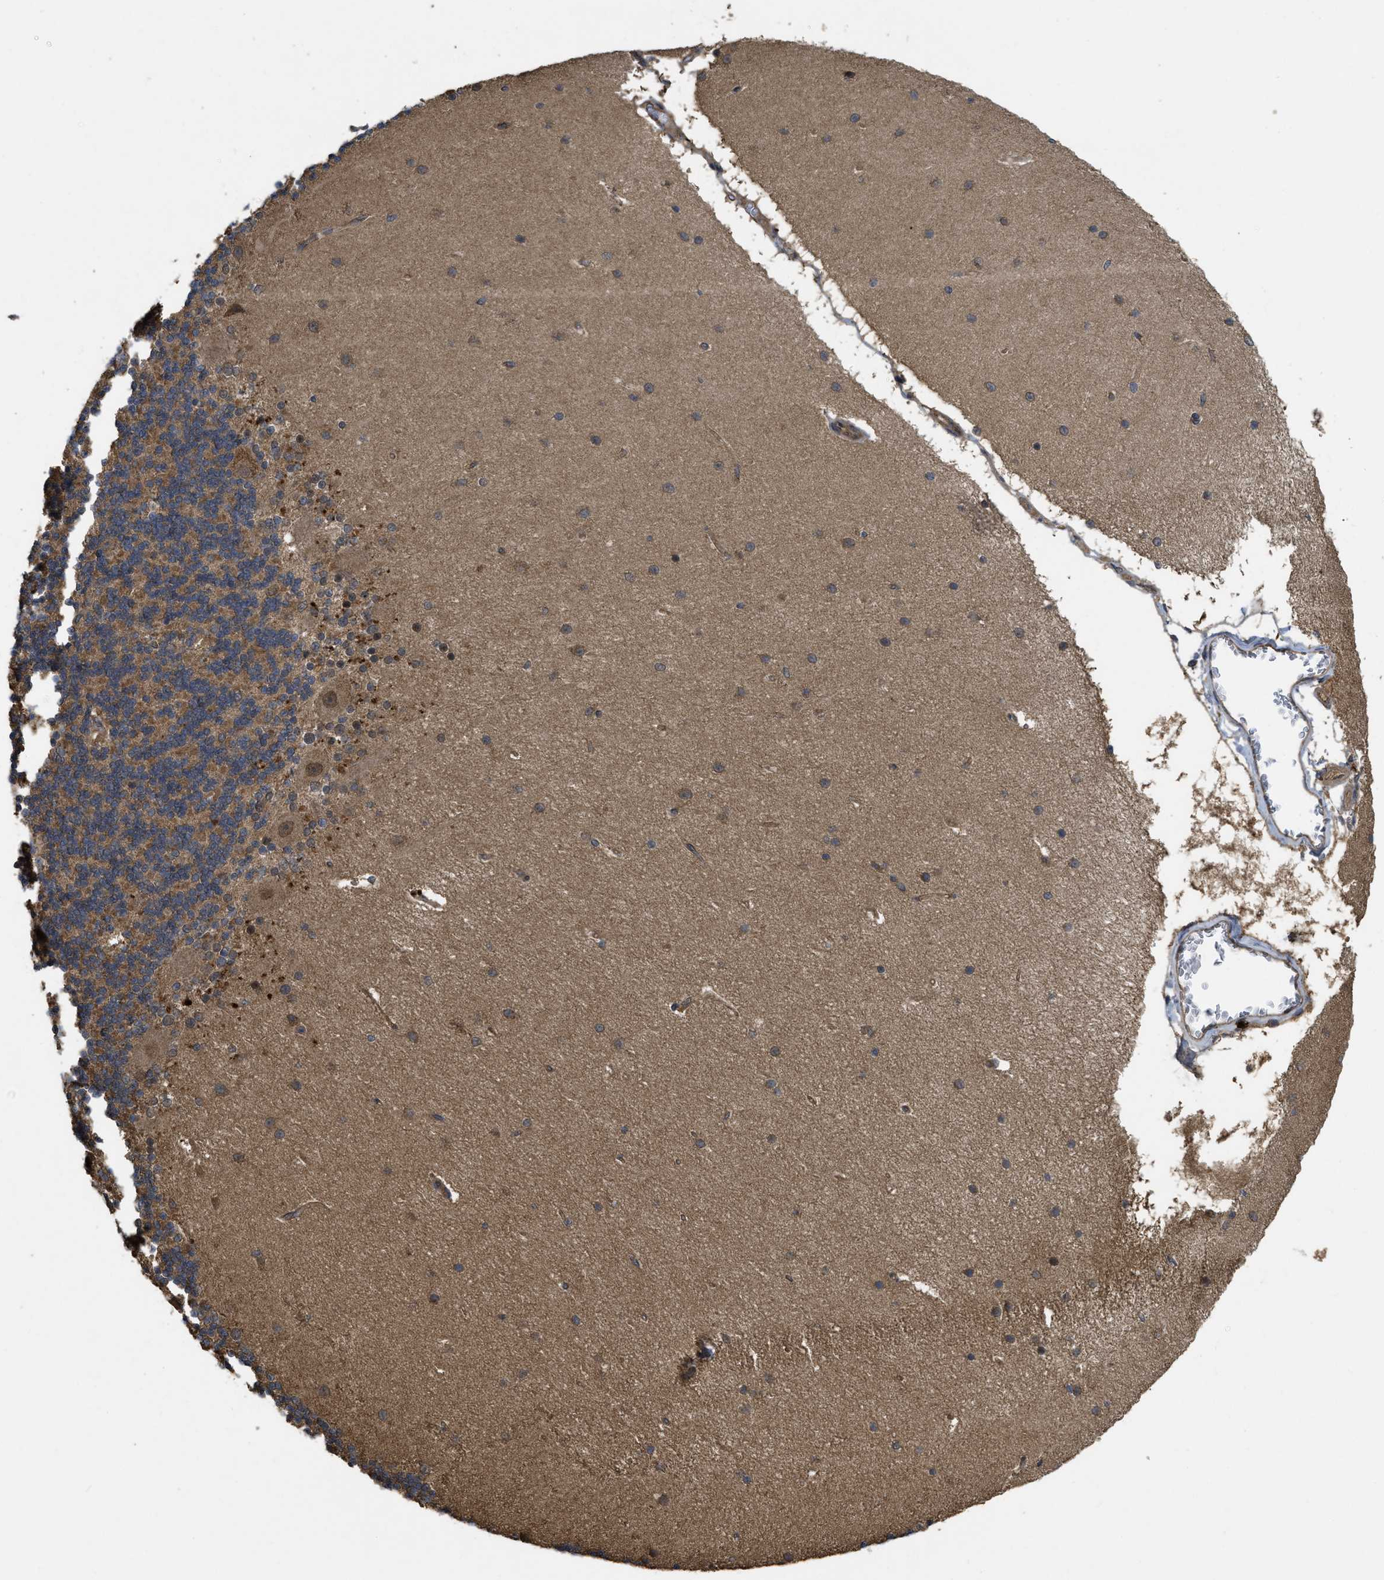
{"staining": {"intensity": "moderate", "quantity": ">75%", "location": "cytoplasmic/membranous"}, "tissue": "cerebellum", "cell_type": "Cells in granular layer", "image_type": "normal", "snomed": [{"axis": "morphology", "description": "Normal tissue, NOS"}, {"axis": "topography", "description": "Cerebellum"}], "caption": "The immunohistochemical stain labels moderate cytoplasmic/membranous staining in cells in granular layer of normal cerebellum. (DAB = brown stain, brightfield microscopy at high magnification).", "gene": "FZD6", "patient": {"sex": "female", "age": 54}}